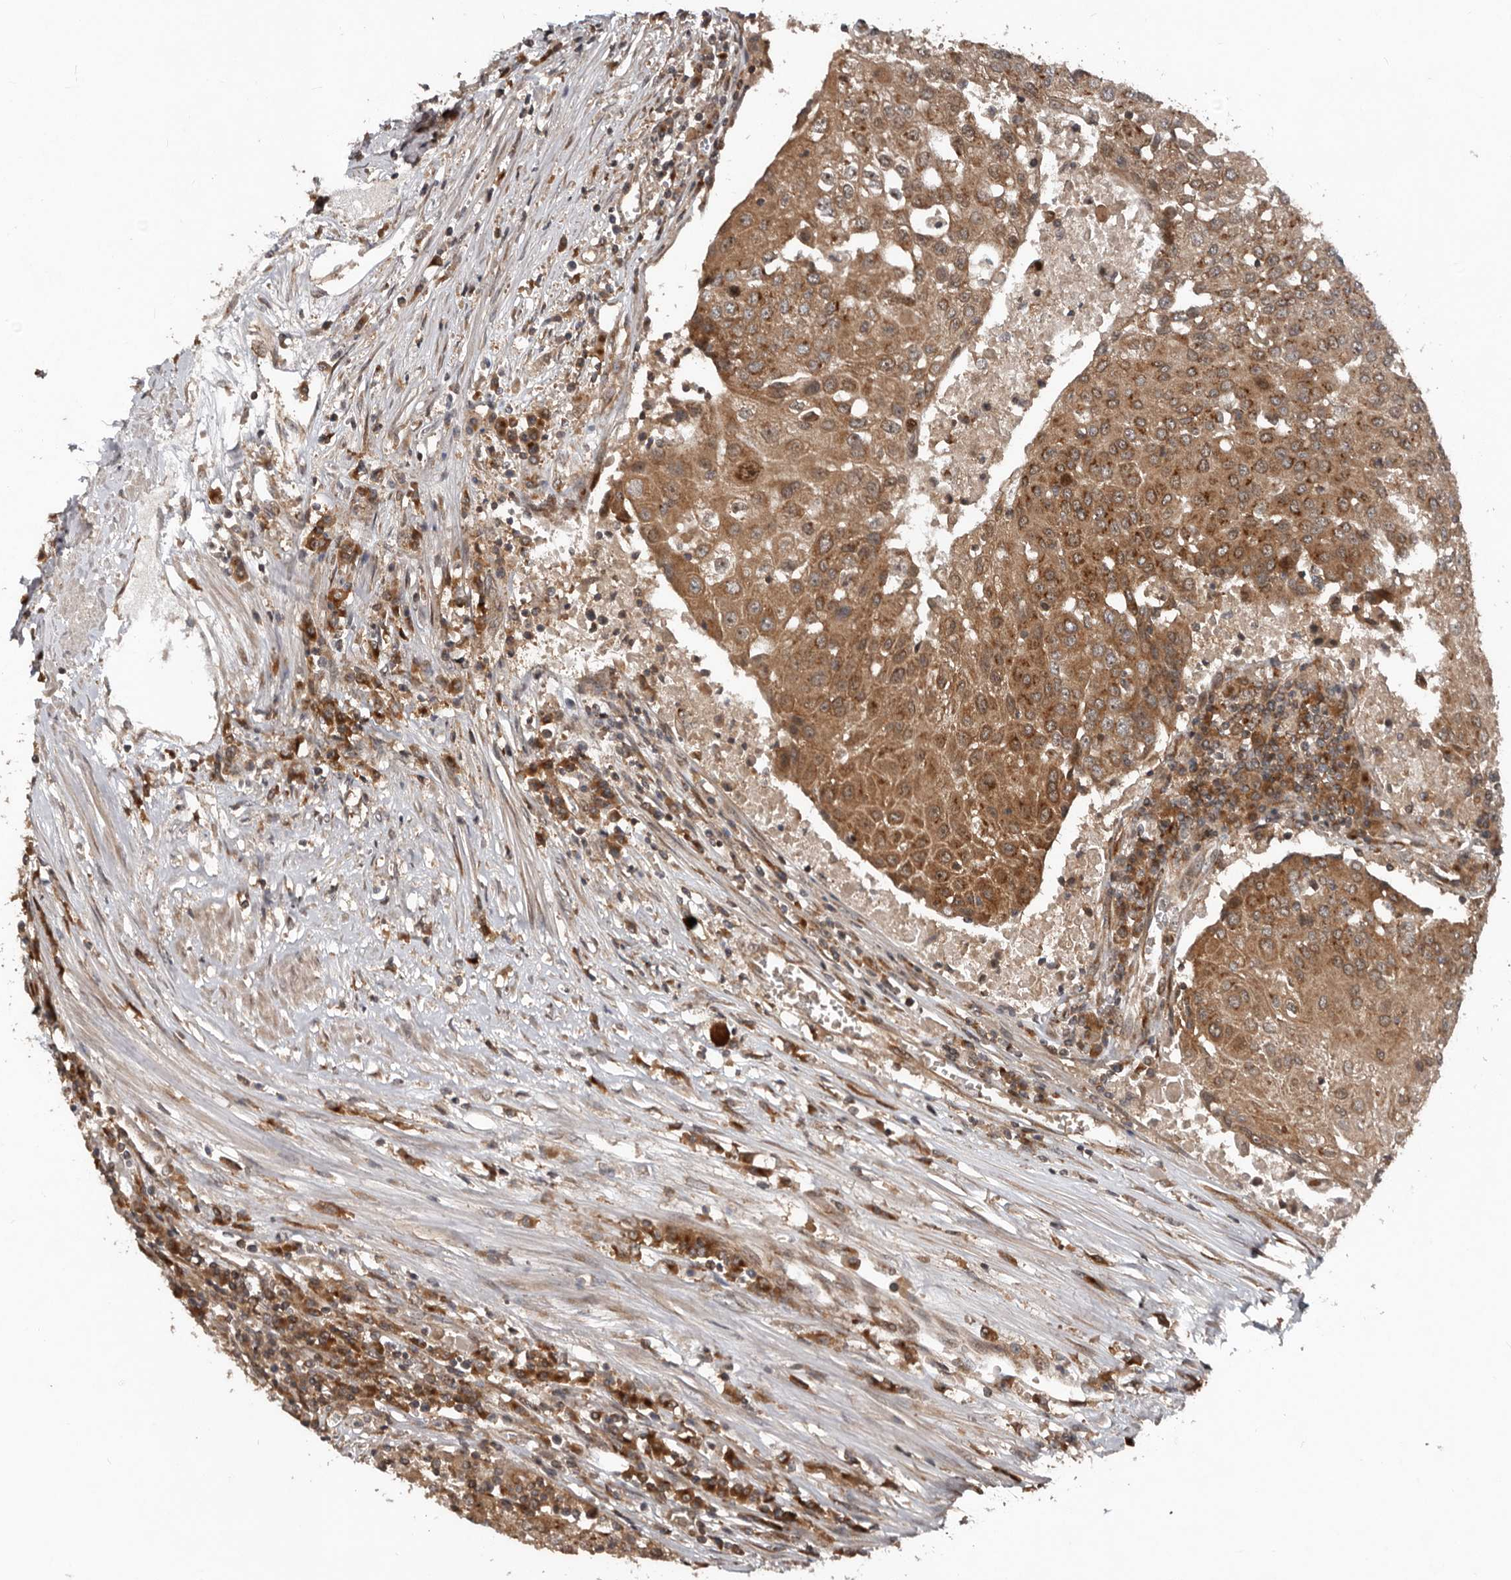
{"staining": {"intensity": "moderate", "quantity": ">75%", "location": "cytoplasmic/membranous"}, "tissue": "urothelial cancer", "cell_type": "Tumor cells", "image_type": "cancer", "snomed": [{"axis": "morphology", "description": "Urothelial carcinoma, High grade"}, {"axis": "topography", "description": "Urinary bladder"}], "caption": "A medium amount of moderate cytoplasmic/membranous positivity is seen in approximately >75% of tumor cells in urothelial cancer tissue.", "gene": "CCDC190", "patient": {"sex": "female", "age": 85}}